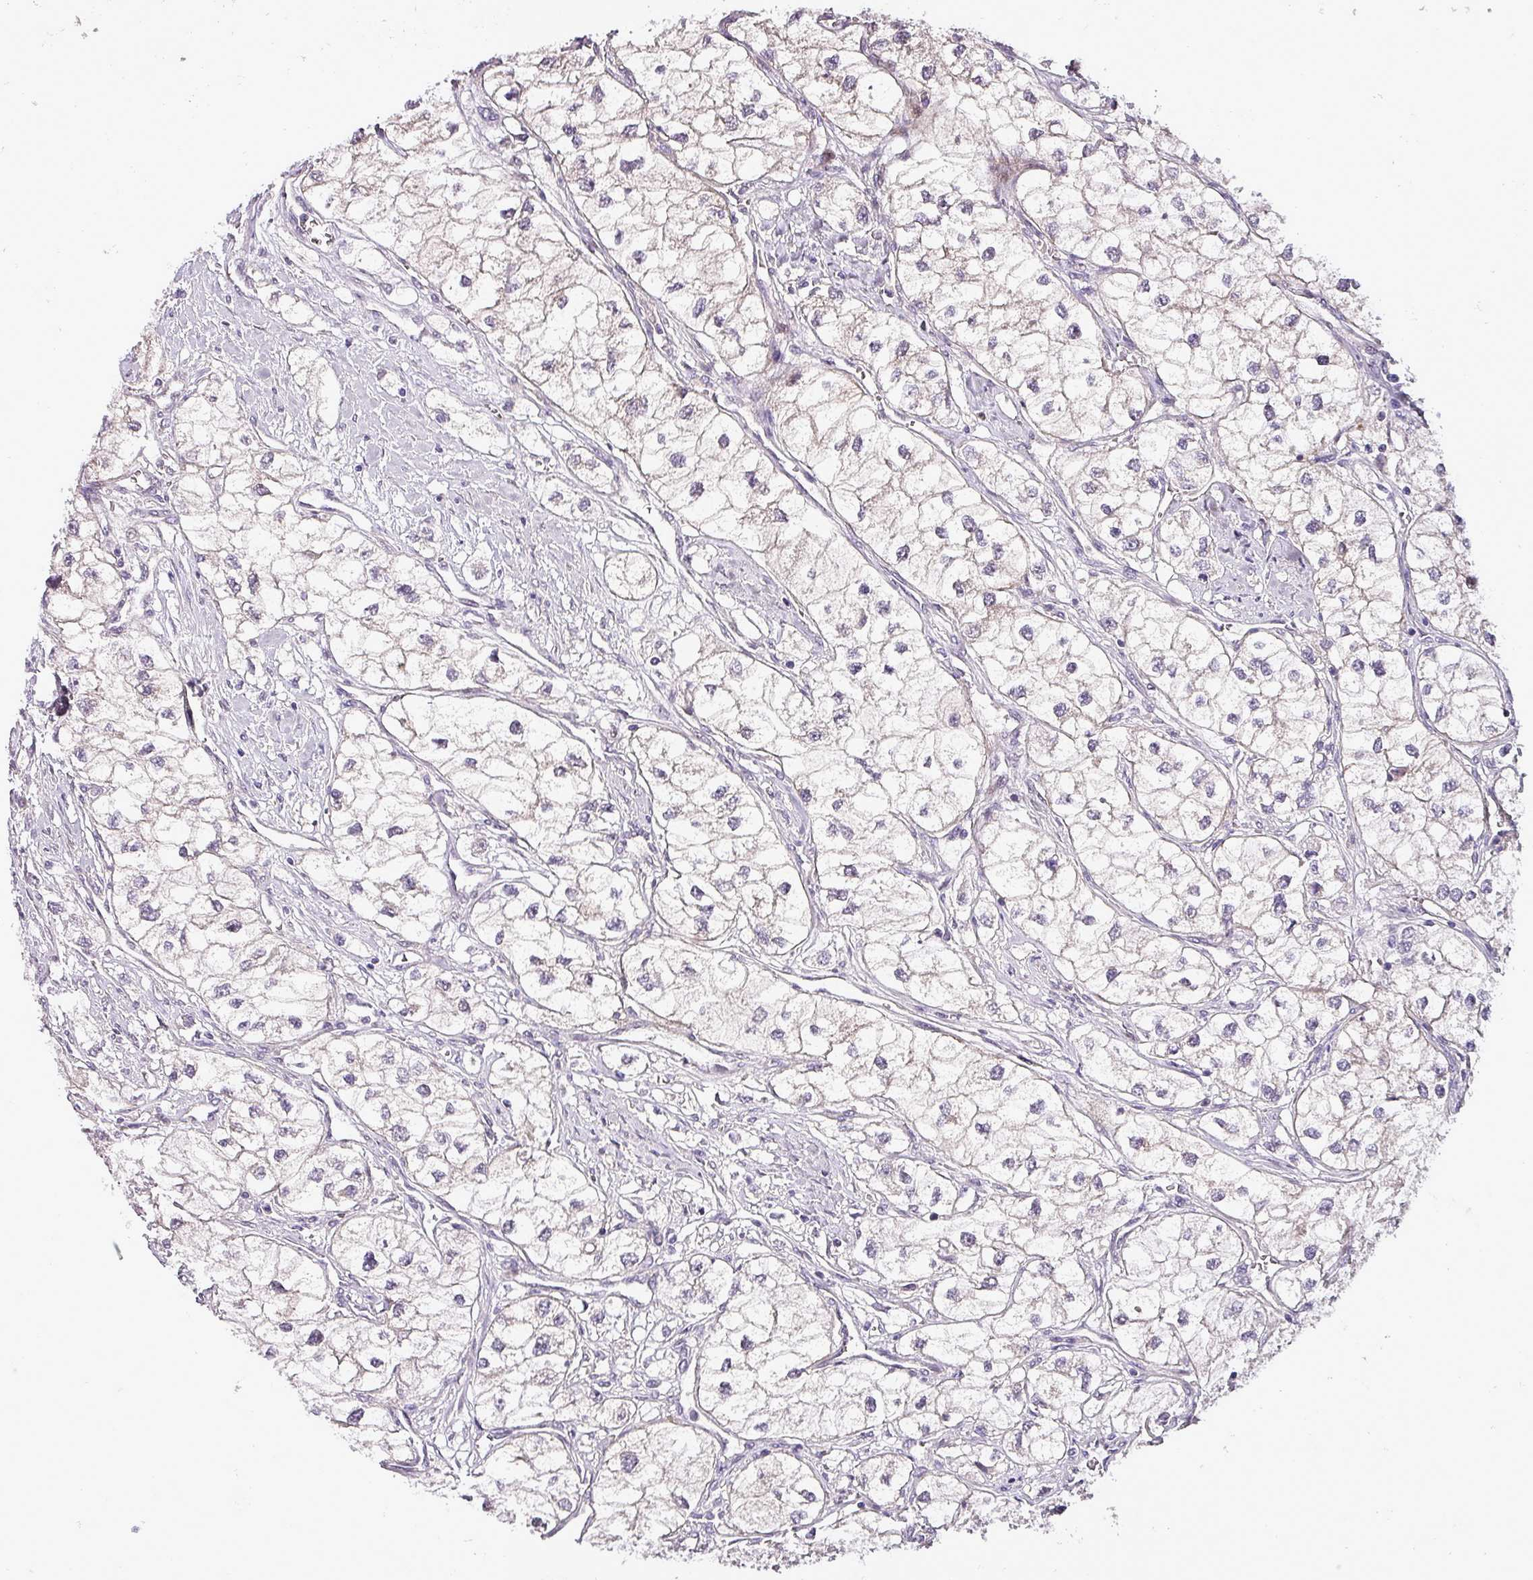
{"staining": {"intensity": "weak", "quantity": "<25%", "location": "cytoplasmic/membranous"}, "tissue": "renal cancer", "cell_type": "Tumor cells", "image_type": "cancer", "snomed": [{"axis": "morphology", "description": "Adenocarcinoma, NOS"}, {"axis": "topography", "description": "Kidney"}], "caption": "Immunohistochemistry histopathology image of neoplastic tissue: human adenocarcinoma (renal) stained with DAB (3,3'-diaminobenzidine) exhibits no significant protein positivity in tumor cells.", "gene": "GRAPL", "patient": {"sex": "male", "age": 59}}